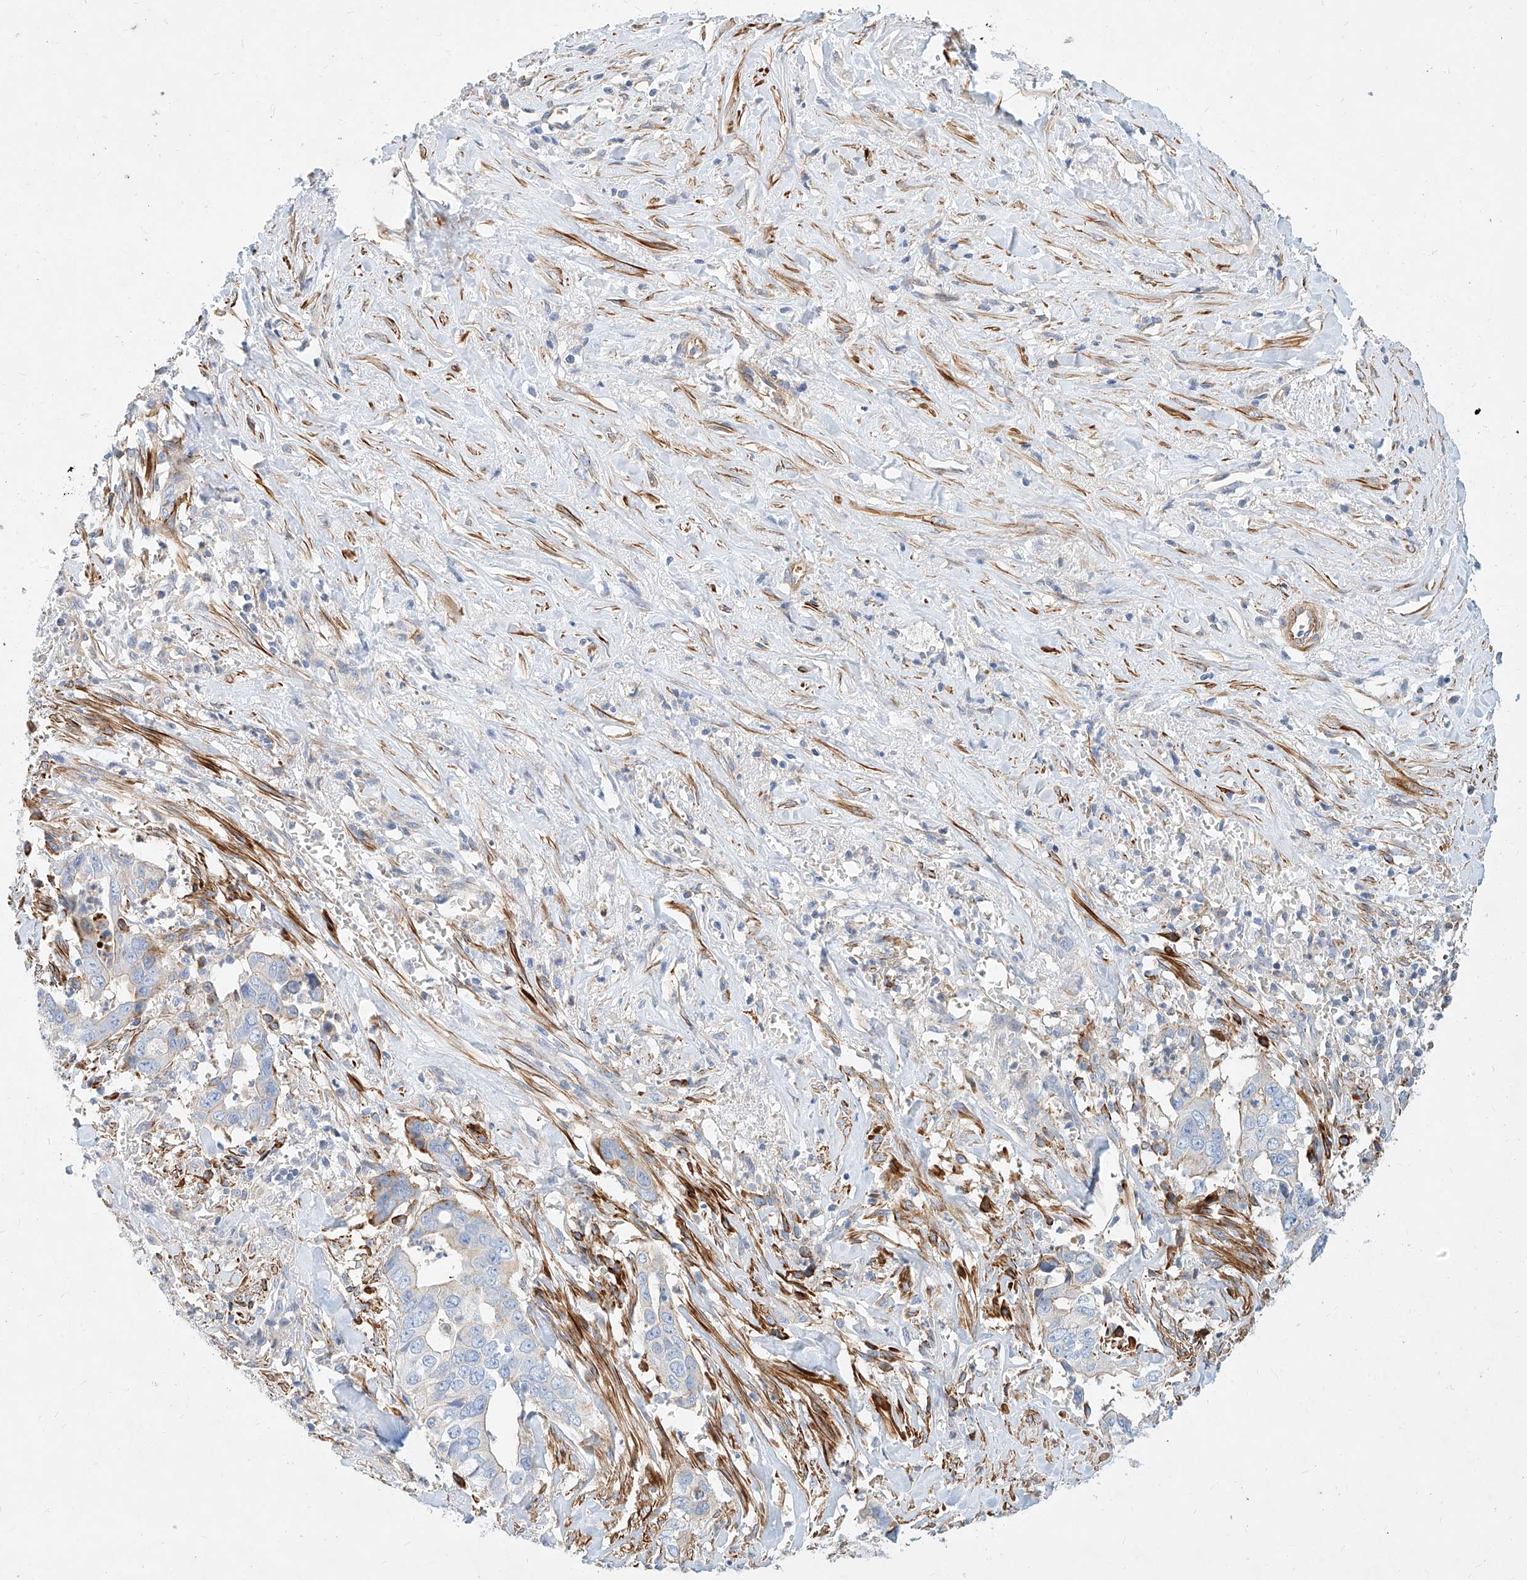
{"staining": {"intensity": "negative", "quantity": "none", "location": "none"}, "tissue": "liver cancer", "cell_type": "Tumor cells", "image_type": "cancer", "snomed": [{"axis": "morphology", "description": "Cholangiocarcinoma"}, {"axis": "topography", "description": "Liver"}], "caption": "Cholangiocarcinoma (liver) stained for a protein using immunohistochemistry demonstrates no staining tumor cells.", "gene": "KCNH5", "patient": {"sex": "female", "age": 79}}